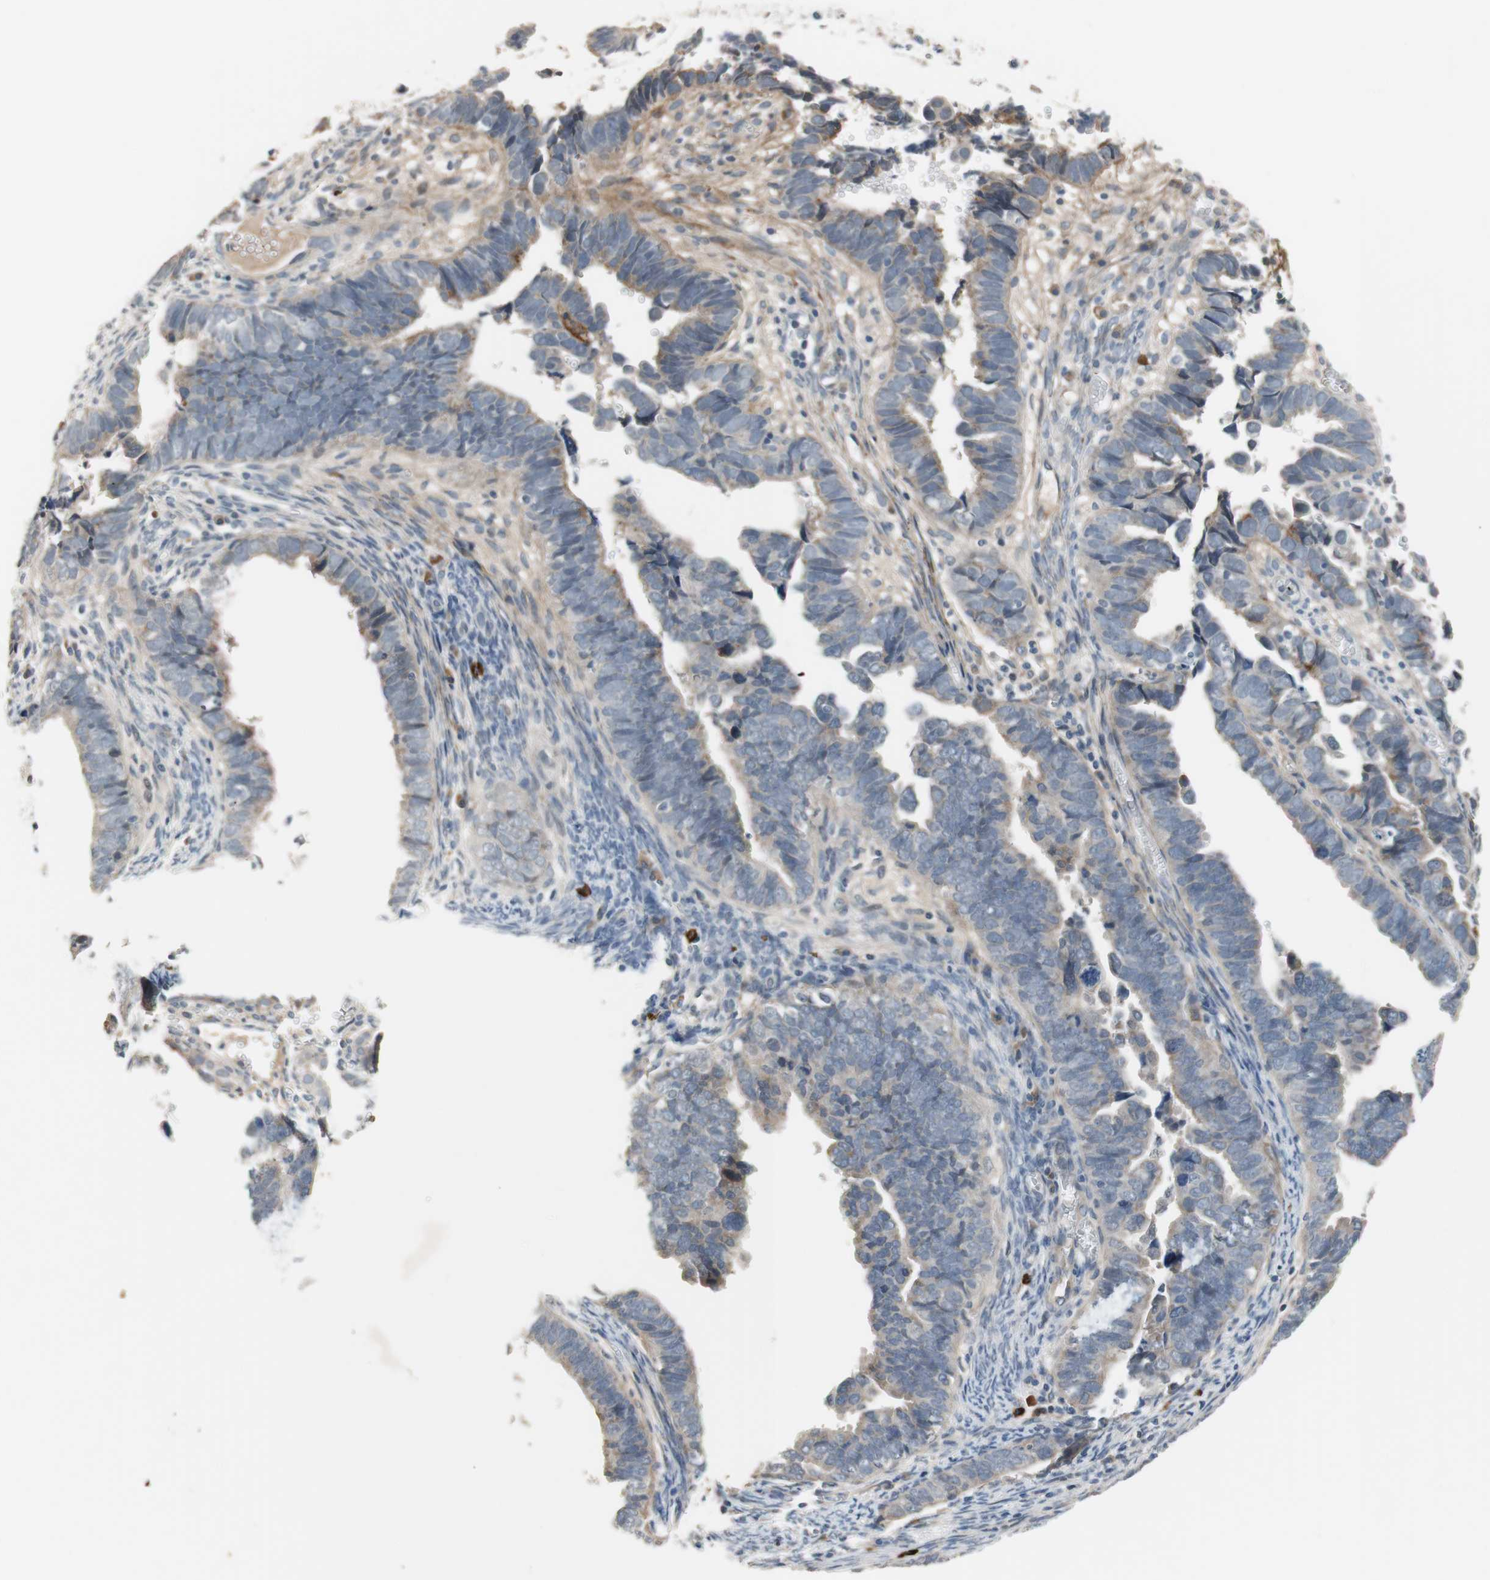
{"staining": {"intensity": "weak", "quantity": "25%-75%", "location": "cytoplasmic/membranous"}, "tissue": "endometrial cancer", "cell_type": "Tumor cells", "image_type": "cancer", "snomed": [{"axis": "morphology", "description": "Adenocarcinoma, NOS"}, {"axis": "topography", "description": "Endometrium"}], "caption": "Endometrial cancer (adenocarcinoma) was stained to show a protein in brown. There is low levels of weak cytoplasmic/membranous expression in approximately 25%-75% of tumor cells. (brown staining indicates protein expression, while blue staining denotes nuclei).", "gene": "COL12A1", "patient": {"sex": "female", "age": 75}}